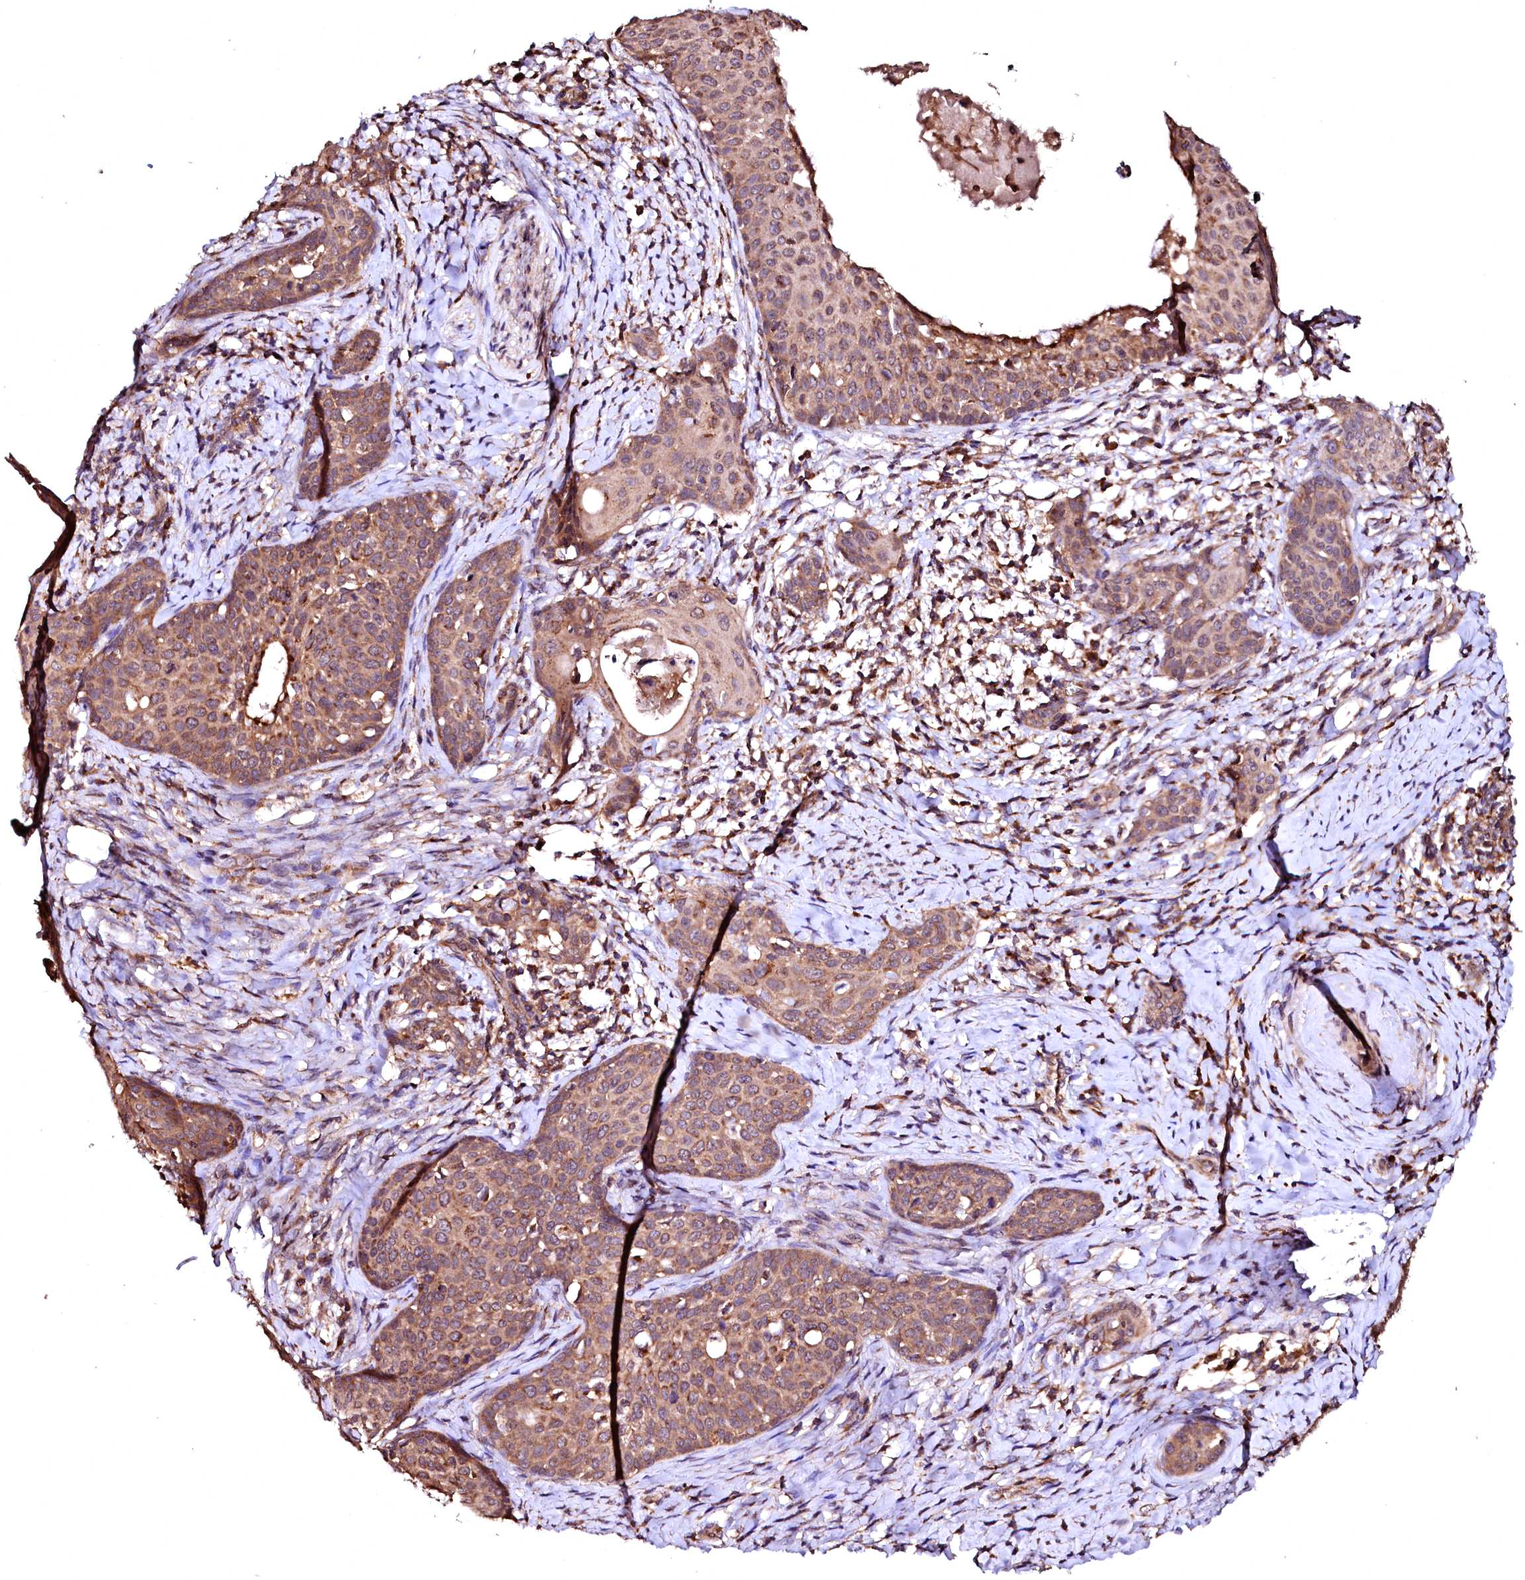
{"staining": {"intensity": "moderate", "quantity": ">75%", "location": "cytoplasmic/membranous"}, "tissue": "cervical cancer", "cell_type": "Tumor cells", "image_type": "cancer", "snomed": [{"axis": "morphology", "description": "Squamous cell carcinoma, NOS"}, {"axis": "topography", "description": "Cervix"}], "caption": "This photomicrograph reveals immunohistochemistry staining of human cervical cancer (squamous cell carcinoma), with medium moderate cytoplasmic/membranous expression in approximately >75% of tumor cells.", "gene": "ST3GAL1", "patient": {"sex": "female", "age": 52}}